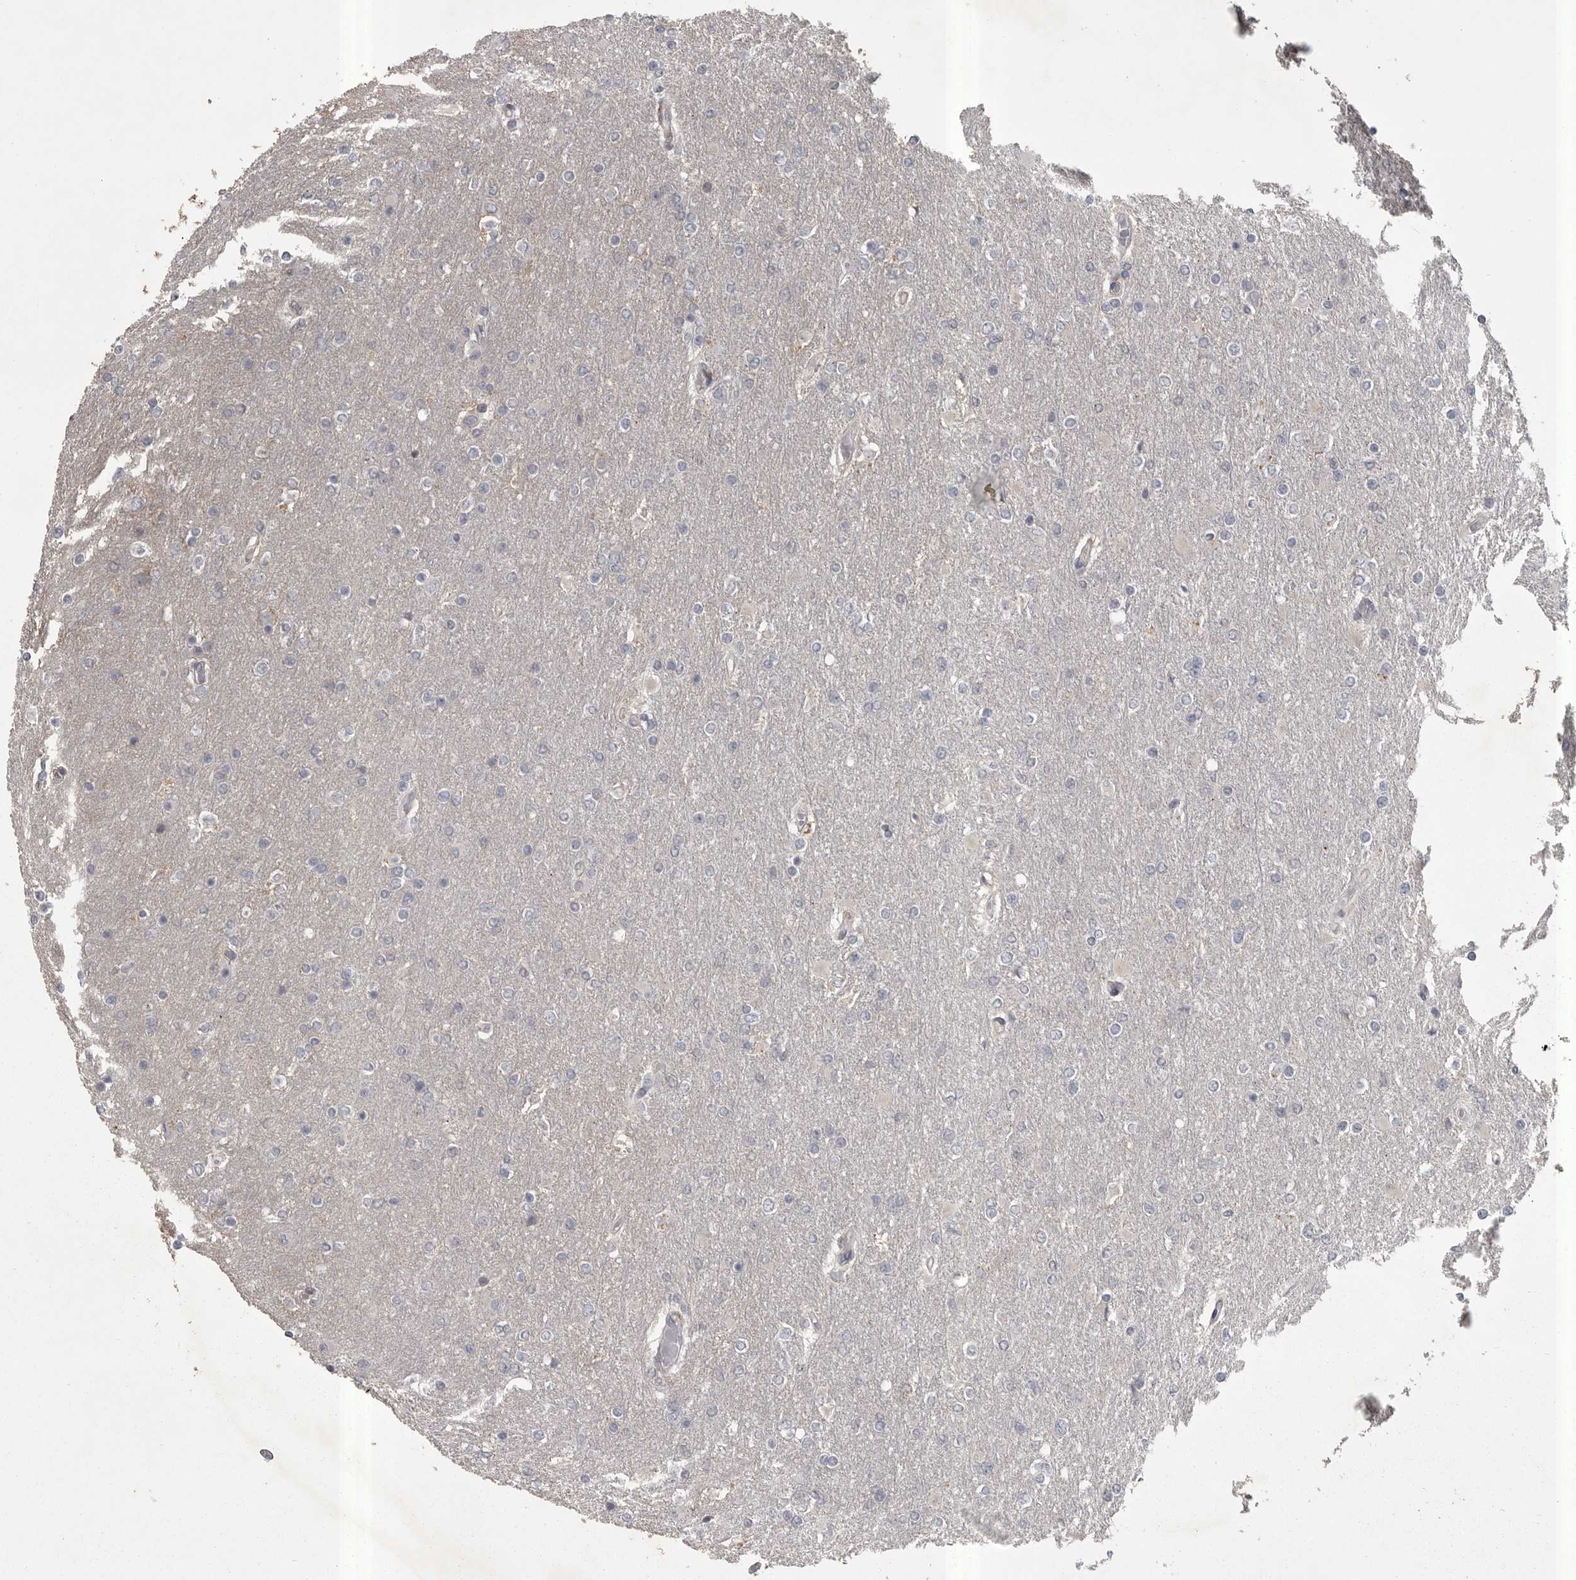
{"staining": {"intensity": "negative", "quantity": "none", "location": "none"}, "tissue": "glioma", "cell_type": "Tumor cells", "image_type": "cancer", "snomed": [{"axis": "morphology", "description": "Glioma, malignant, High grade"}, {"axis": "topography", "description": "Cerebral cortex"}], "caption": "A histopathology image of malignant glioma (high-grade) stained for a protein displays no brown staining in tumor cells. (DAB immunohistochemistry (IHC) visualized using brightfield microscopy, high magnification).", "gene": "PHF13", "patient": {"sex": "female", "age": 36}}